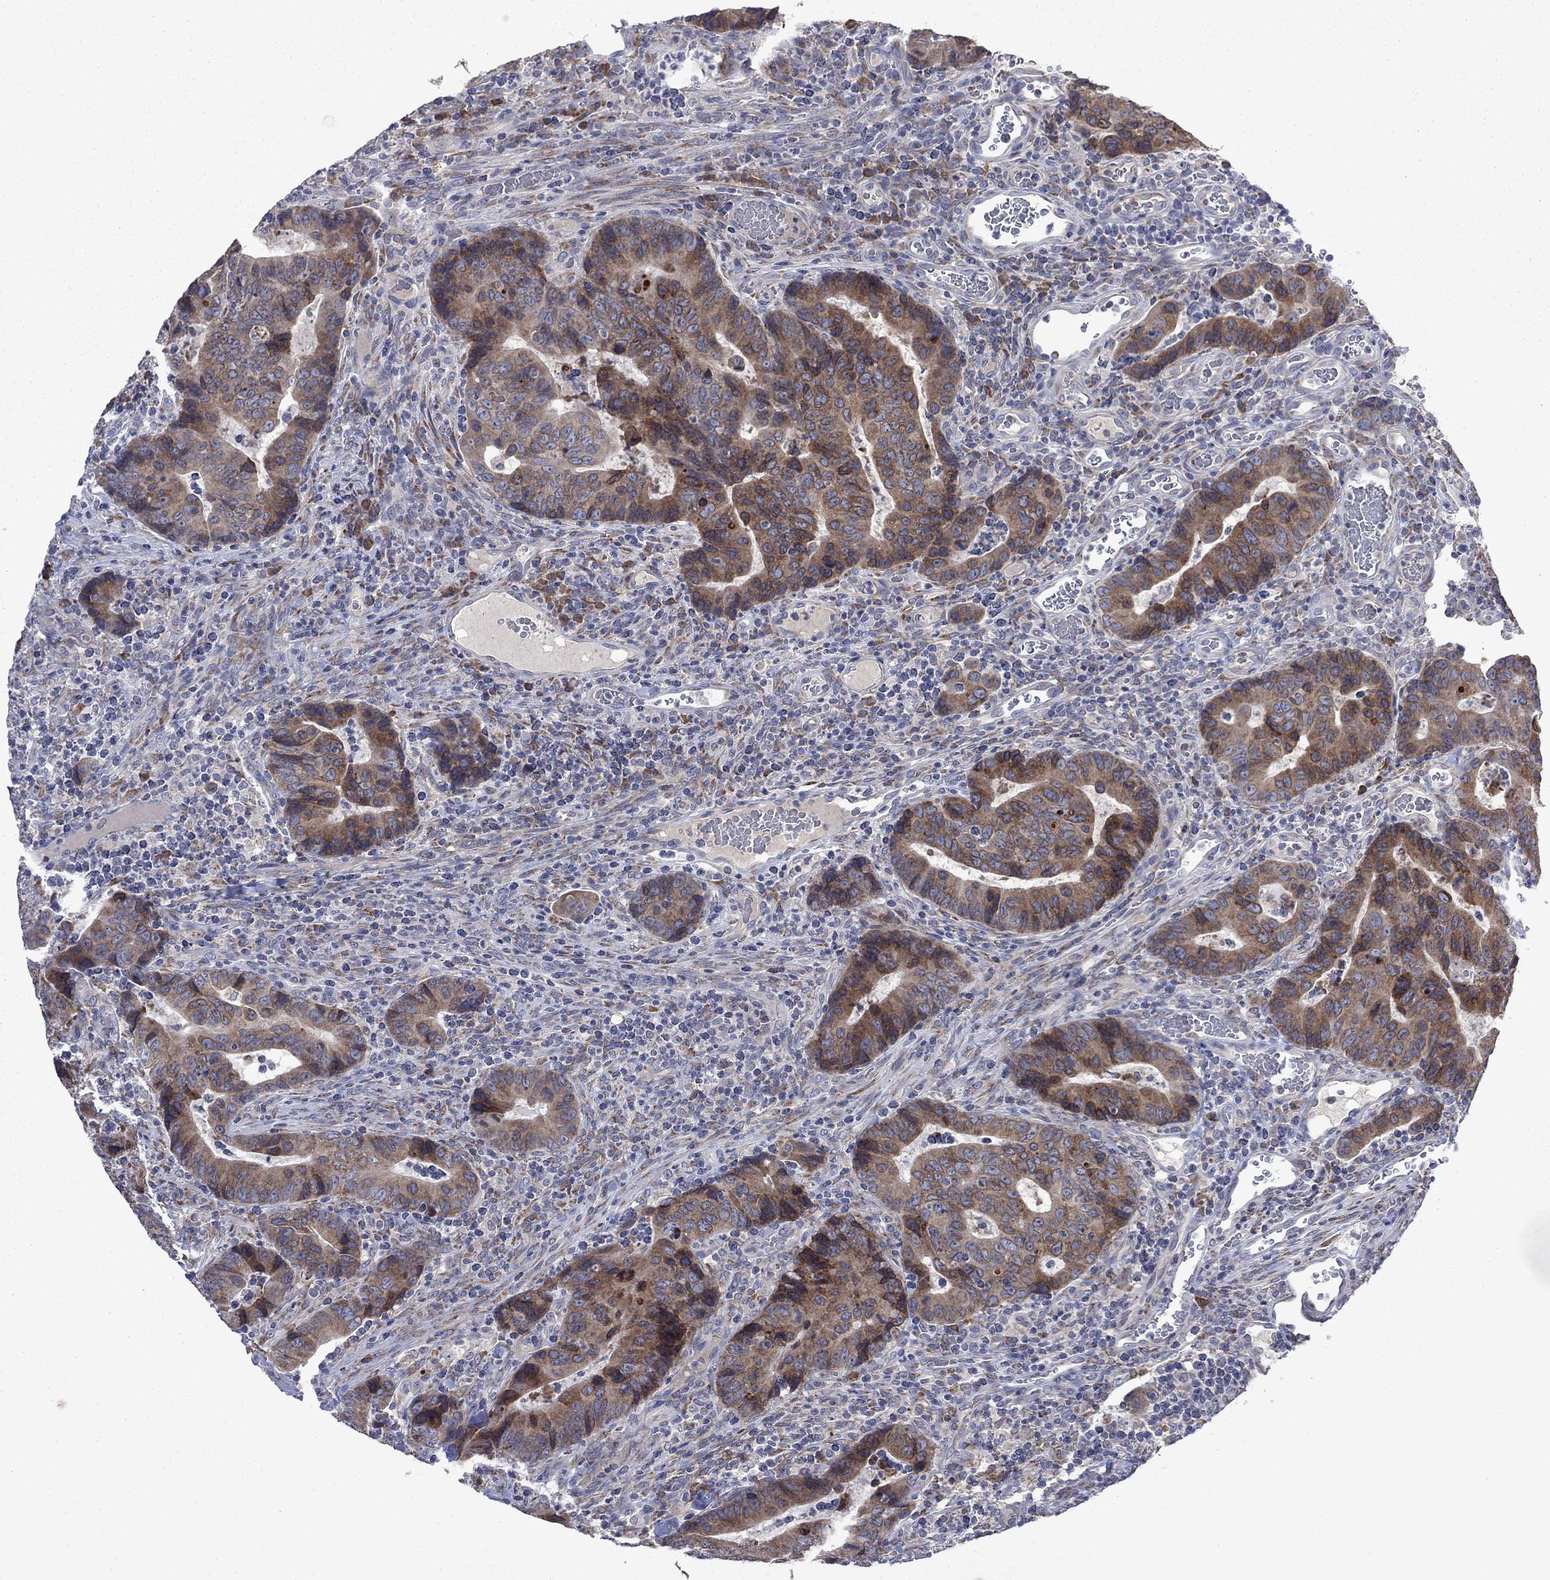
{"staining": {"intensity": "moderate", "quantity": ">75%", "location": "cytoplasmic/membranous"}, "tissue": "colorectal cancer", "cell_type": "Tumor cells", "image_type": "cancer", "snomed": [{"axis": "morphology", "description": "Adenocarcinoma, NOS"}, {"axis": "topography", "description": "Colon"}], "caption": "Moderate cytoplasmic/membranous staining is present in about >75% of tumor cells in colorectal cancer.", "gene": "TMEM97", "patient": {"sex": "female", "age": 56}}